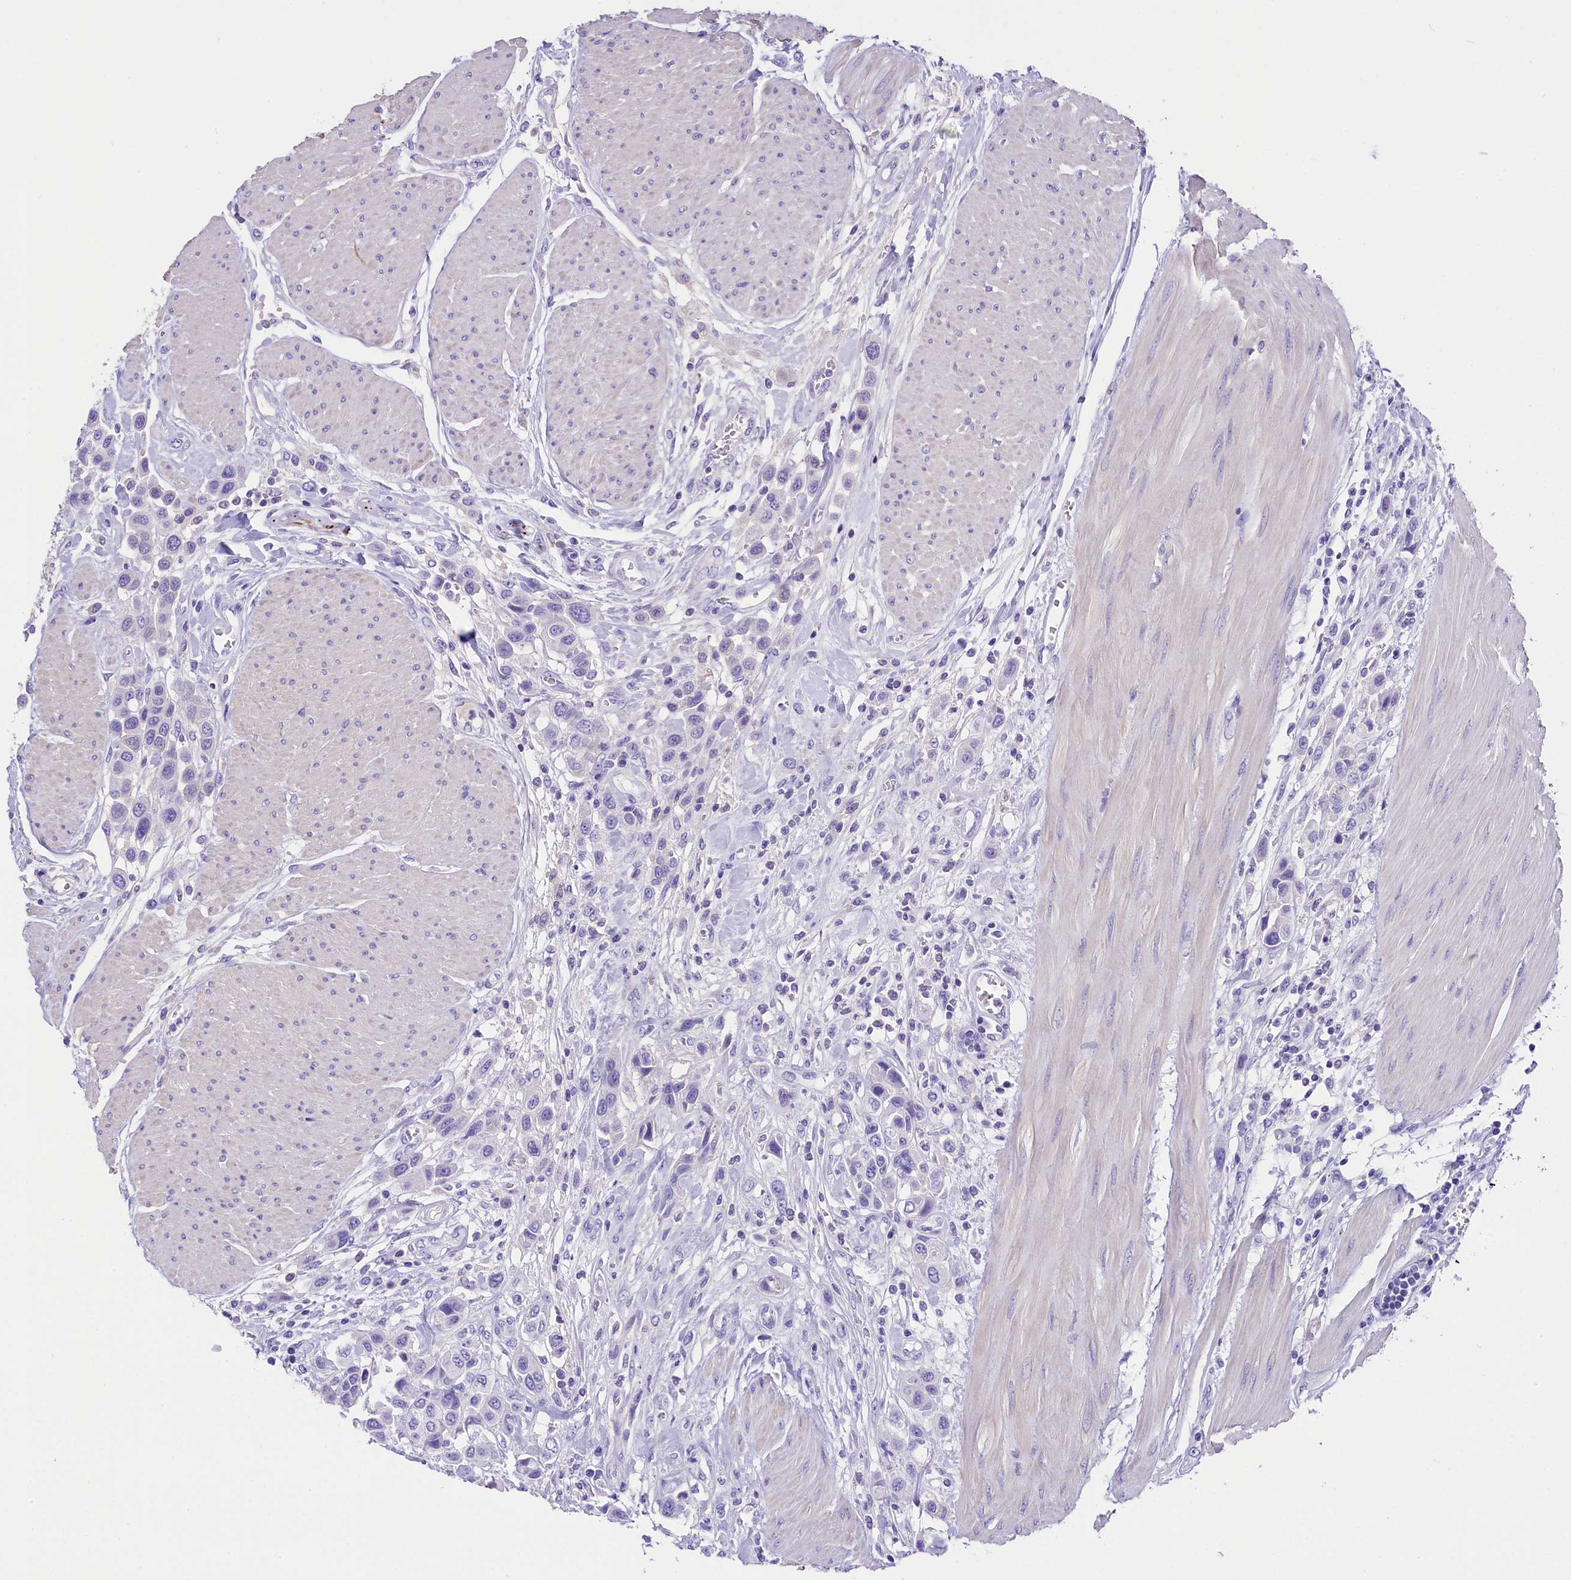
{"staining": {"intensity": "negative", "quantity": "none", "location": "none"}, "tissue": "urothelial cancer", "cell_type": "Tumor cells", "image_type": "cancer", "snomed": [{"axis": "morphology", "description": "Urothelial carcinoma, High grade"}, {"axis": "topography", "description": "Urinary bladder"}], "caption": "IHC histopathology image of neoplastic tissue: urothelial carcinoma (high-grade) stained with DAB shows no significant protein expression in tumor cells. (IHC, brightfield microscopy, high magnification).", "gene": "SKIDA1", "patient": {"sex": "male", "age": 50}}